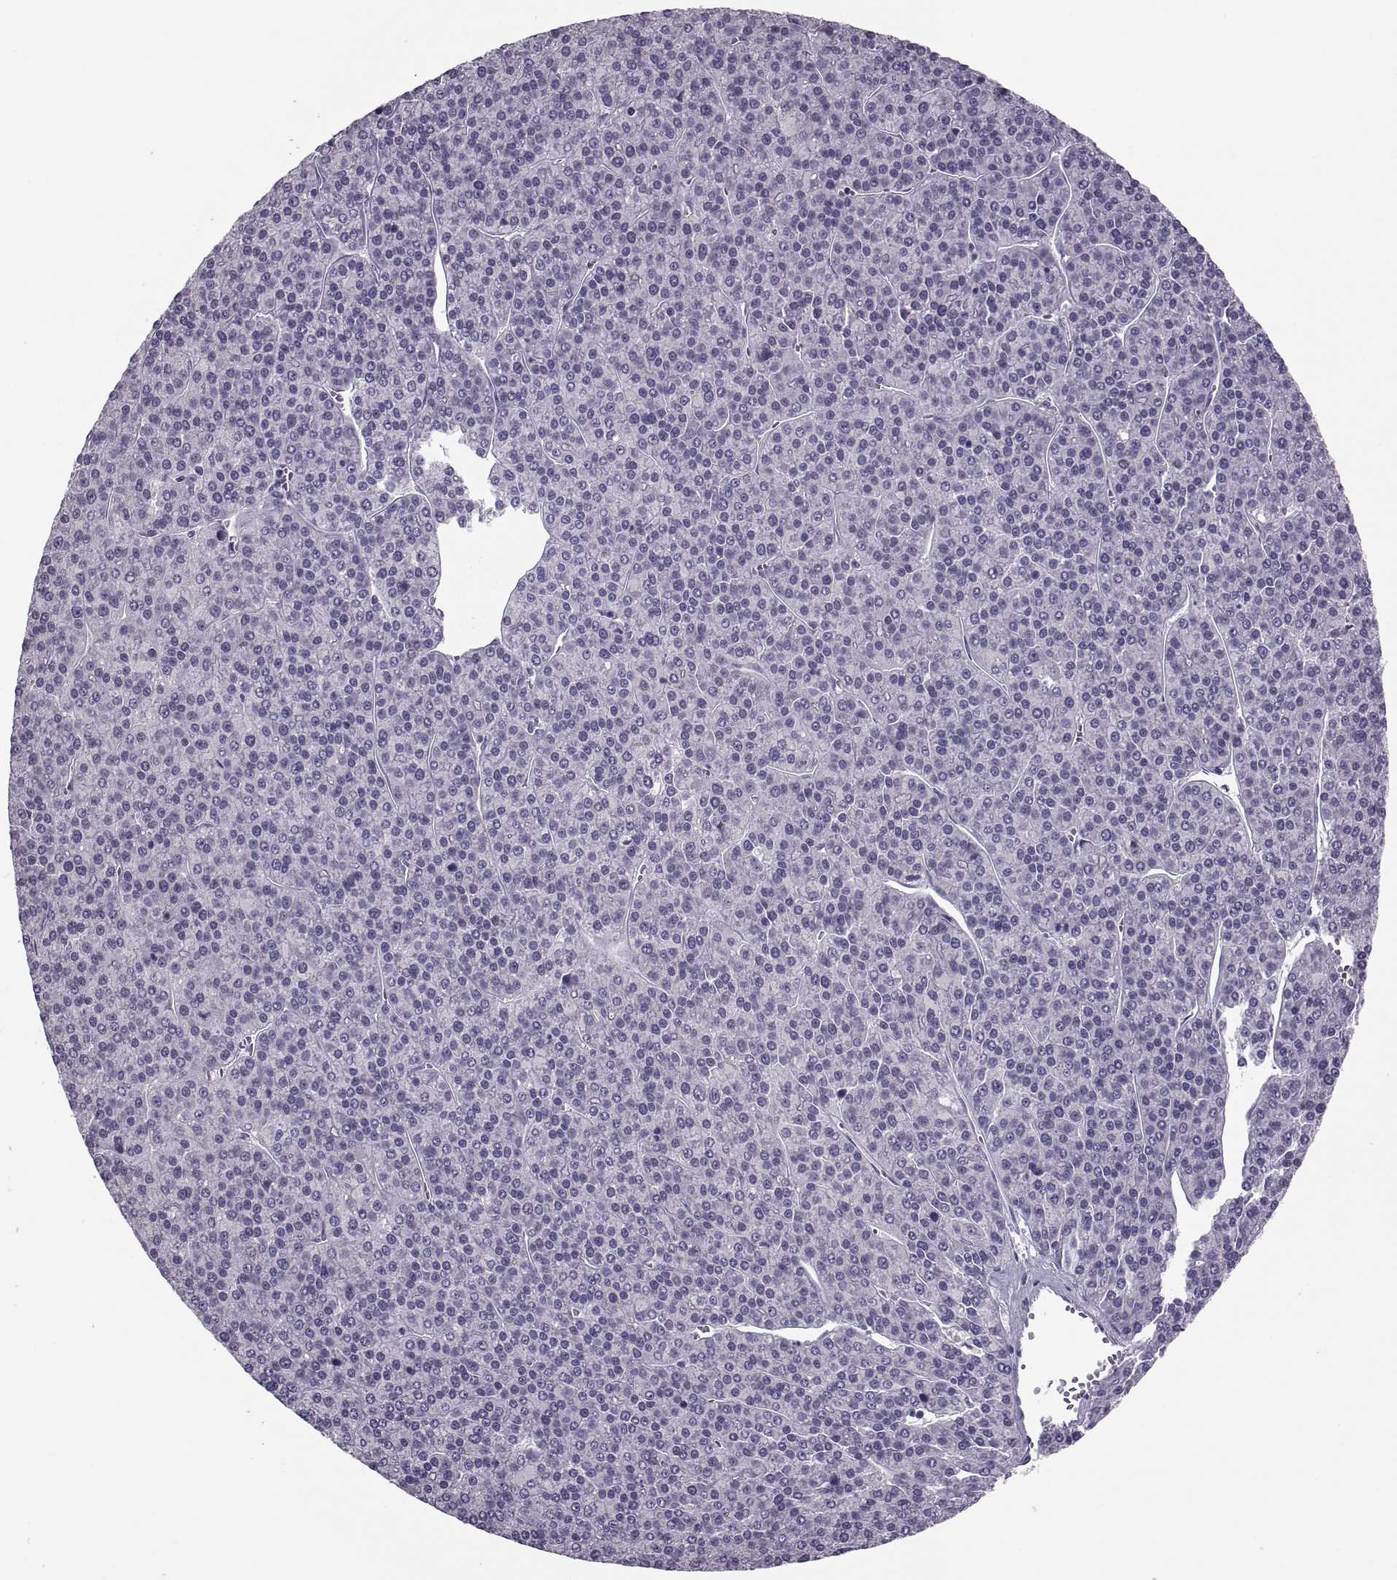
{"staining": {"intensity": "negative", "quantity": "none", "location": "none"}, "tissue": "liver cancer", "cell_type": "Tumor cells", "image_type": "cancer", "snomed": [{"axis": "morphology", "description": "Carcinoma, Hepatocellular, NOS"}, {"axis": "topography", "description": "Liver"}], "caption": "High magnification brightfield microscopy of liver hepatocellular carcinoma stained with DAB (3,3'-diaminobenzidine) (brown) and counterstained with hematoxylin (blue): tumor cells show no significant expression.", "gene": "PRSS54", "patient": {"sex": "female", "age": 58}}